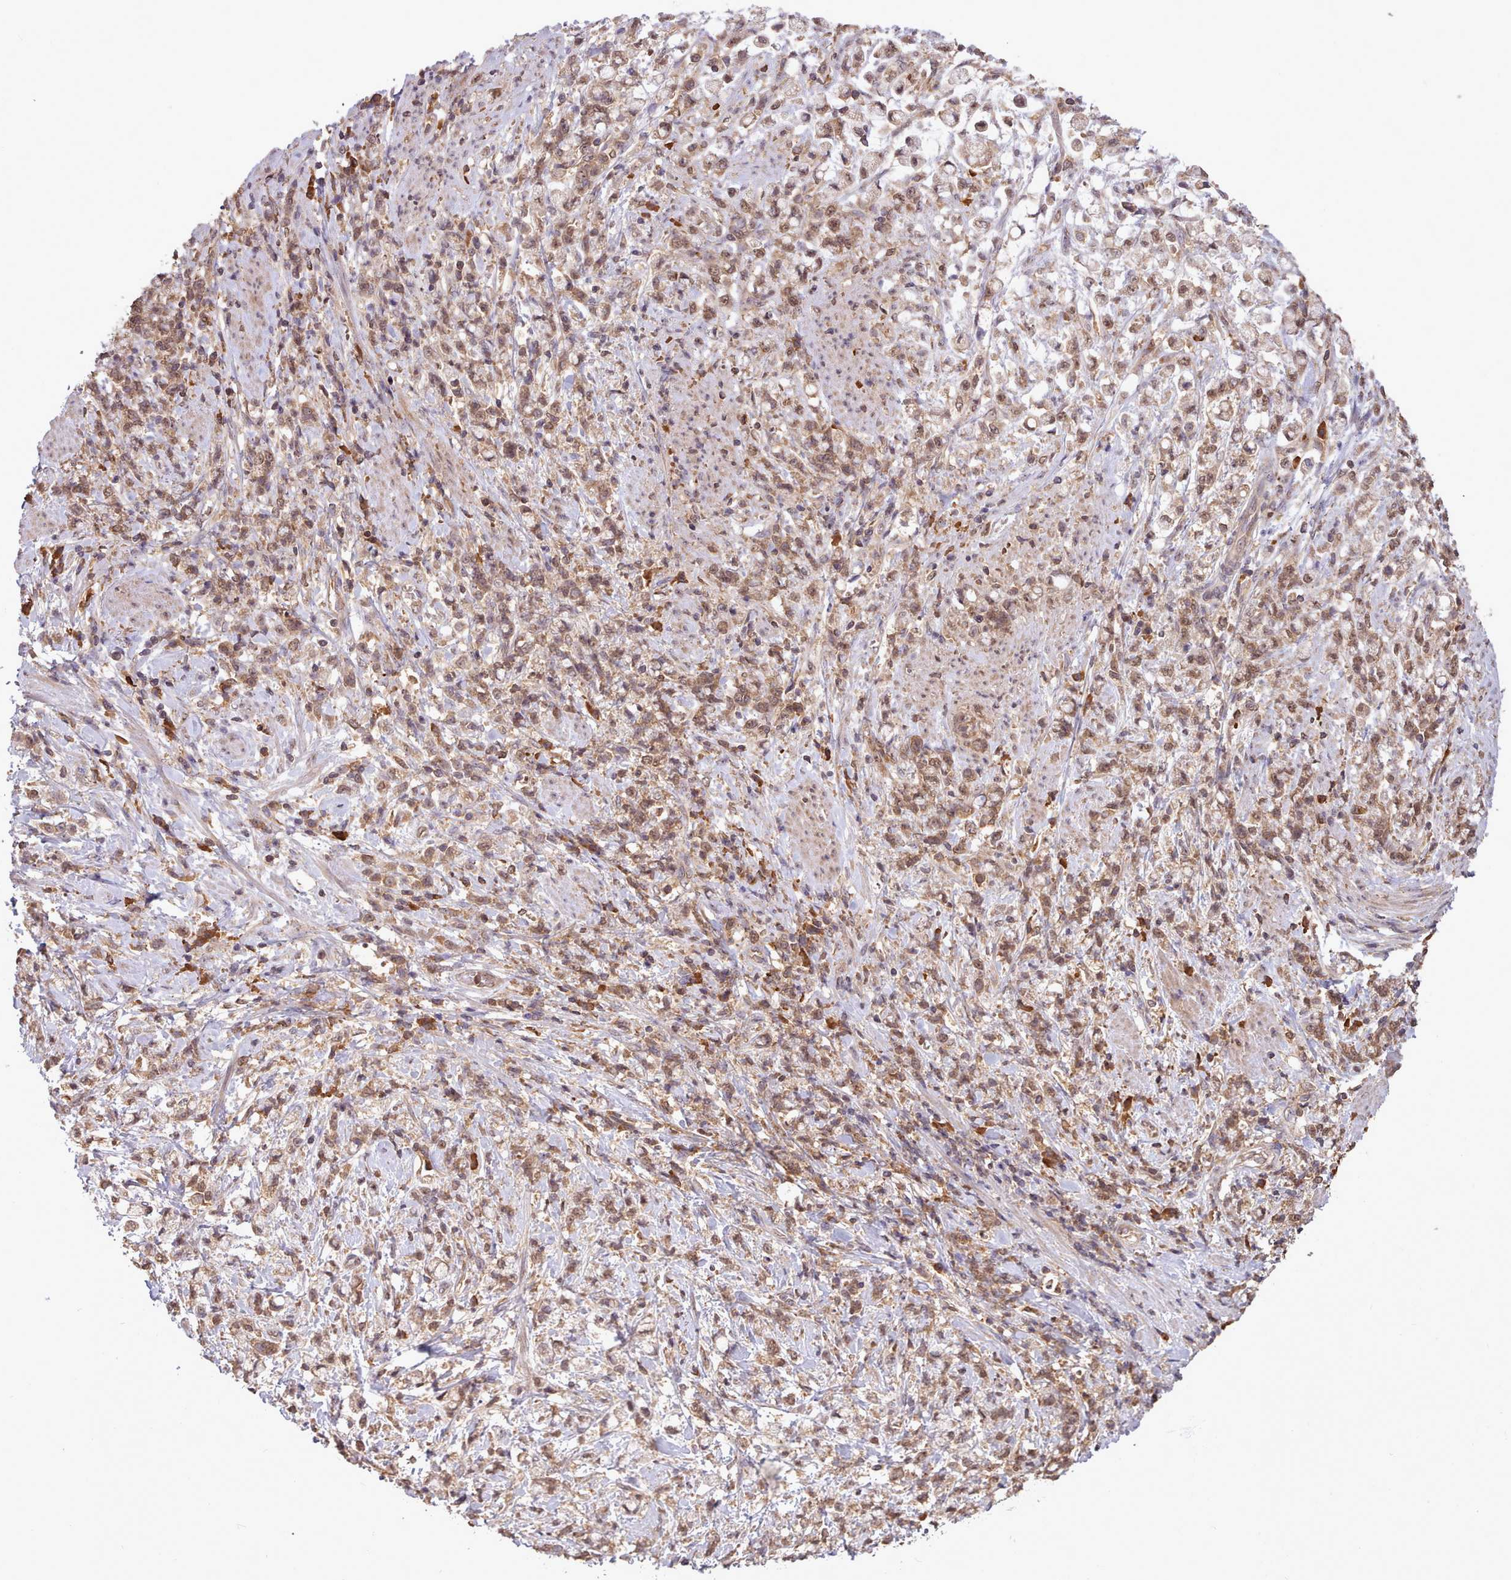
{"staining": {"intensity": "moderate", "quantity": ">75%", "location": "cytoplasmic/membranous,nuclear"}, "tissue": "stomach cancer", "cell_type": "Tumor cells", "image_type": "cancer", "snomed": [{"axis": "morphology", "description": "Adenocarcinoma, NOS"}, {"axis": "topography", "description": "Stomach"}], "caption": "The immunohistochemical stain highlights moderate cytoplasmic/membranous and nuclear staining in tumor cells of stomach cancer (adenocarcinoma) tissue. Using DAB (3,3'-diaminobenzidine) (brown) and hematoxylin (blue) stains, captured at high magnification using brightfield microscopy.", "gene": "PIP4P1", "patient": {"sex": "female", "age": 60}}